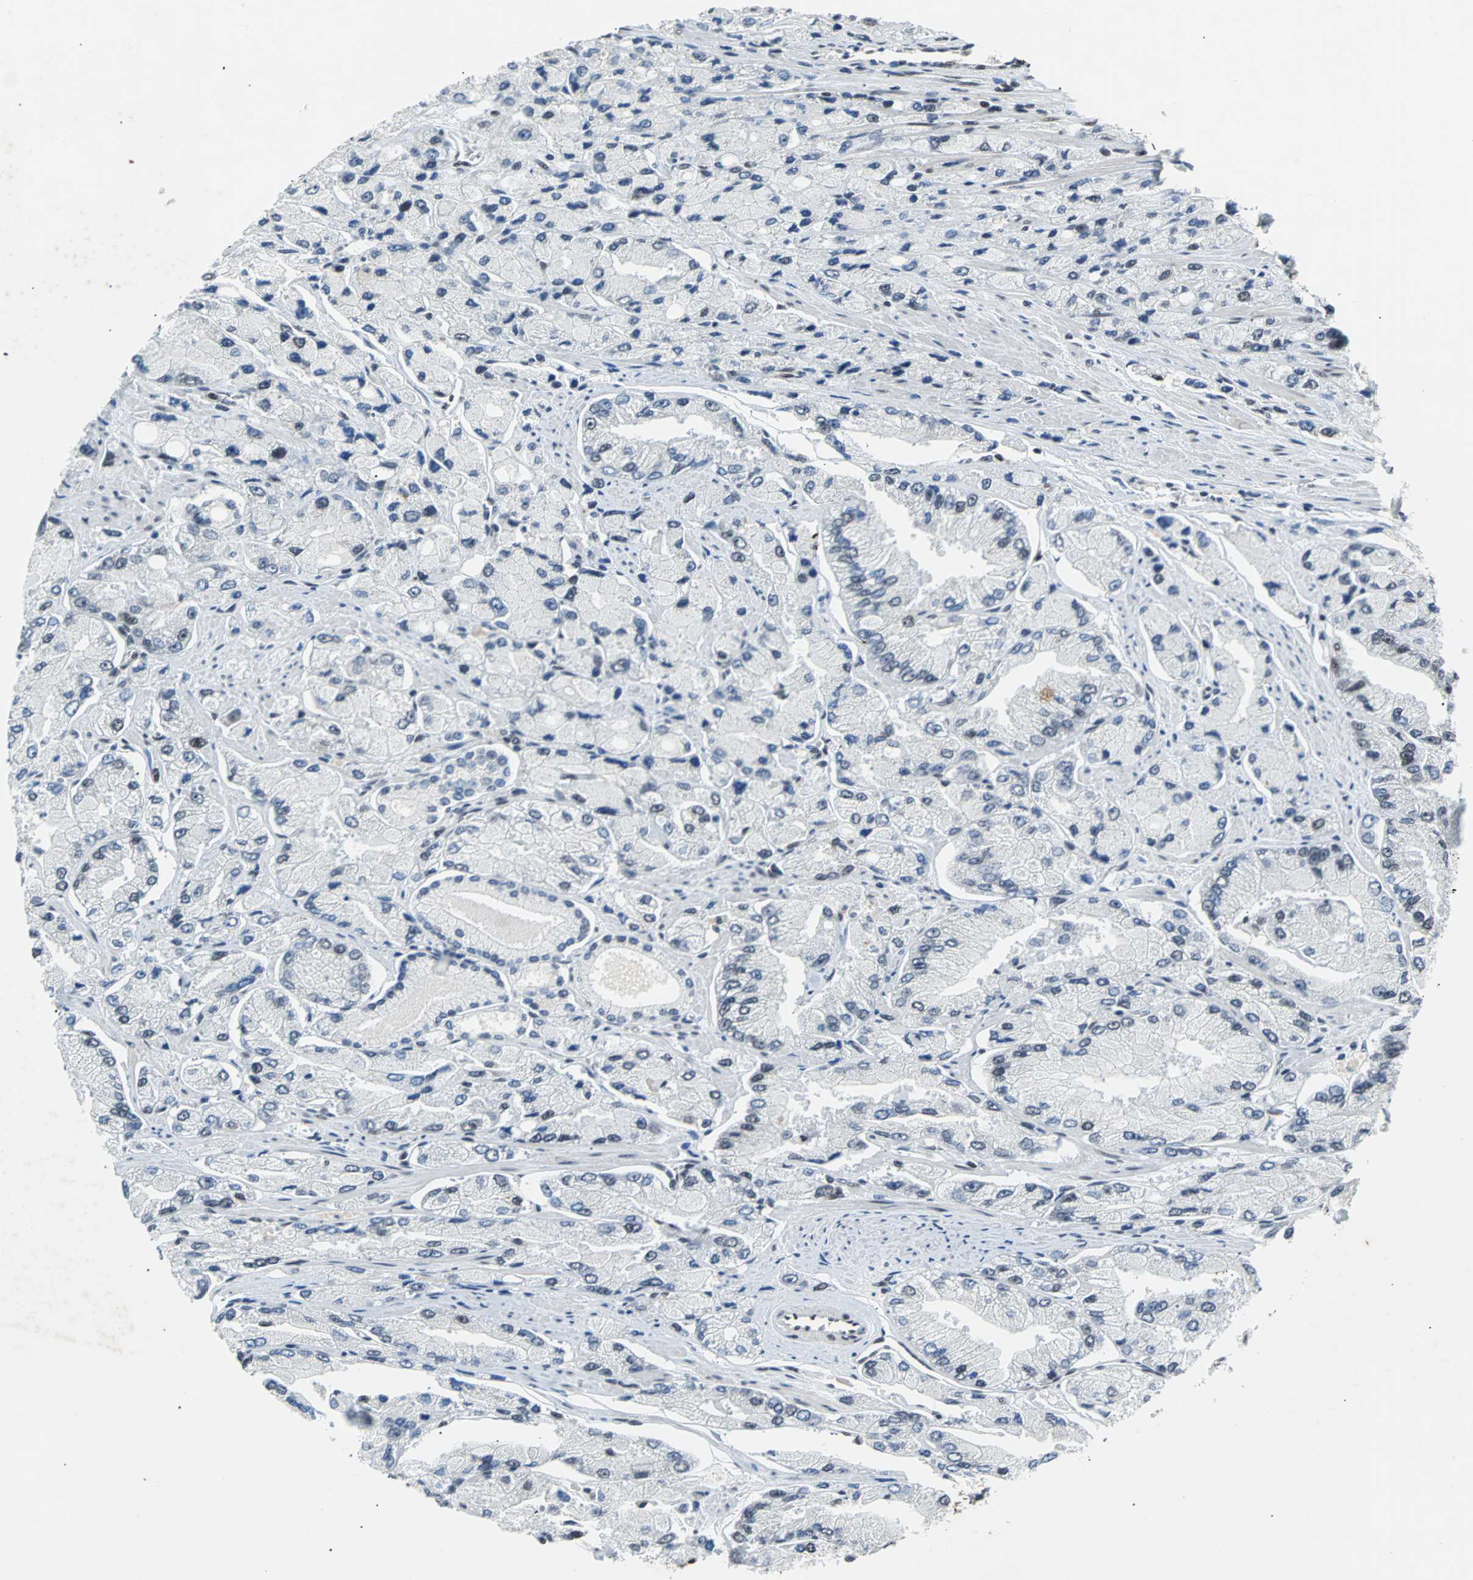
{"staining": {"intensity": "moderate", "quantity": "<25%", "location": "nuclear"}, "tissue": "prostate cancer", "cell_type": "Tumor cells", "image_type": "cancer", "snomed": [{"axis": "morphology", "description": "Adenocarcinoma, High grade"}, {"axis": "topography", "description": "Prostate"}], "caption": "High-grade adenocarcinoma (prostate) tissue exhibits moderate nuclear staining in about <25% of tumor cells, visualized by immunohistochemistry.", "gene": "GATAD2A", "patient": {"sex": "male", "age": 58}}